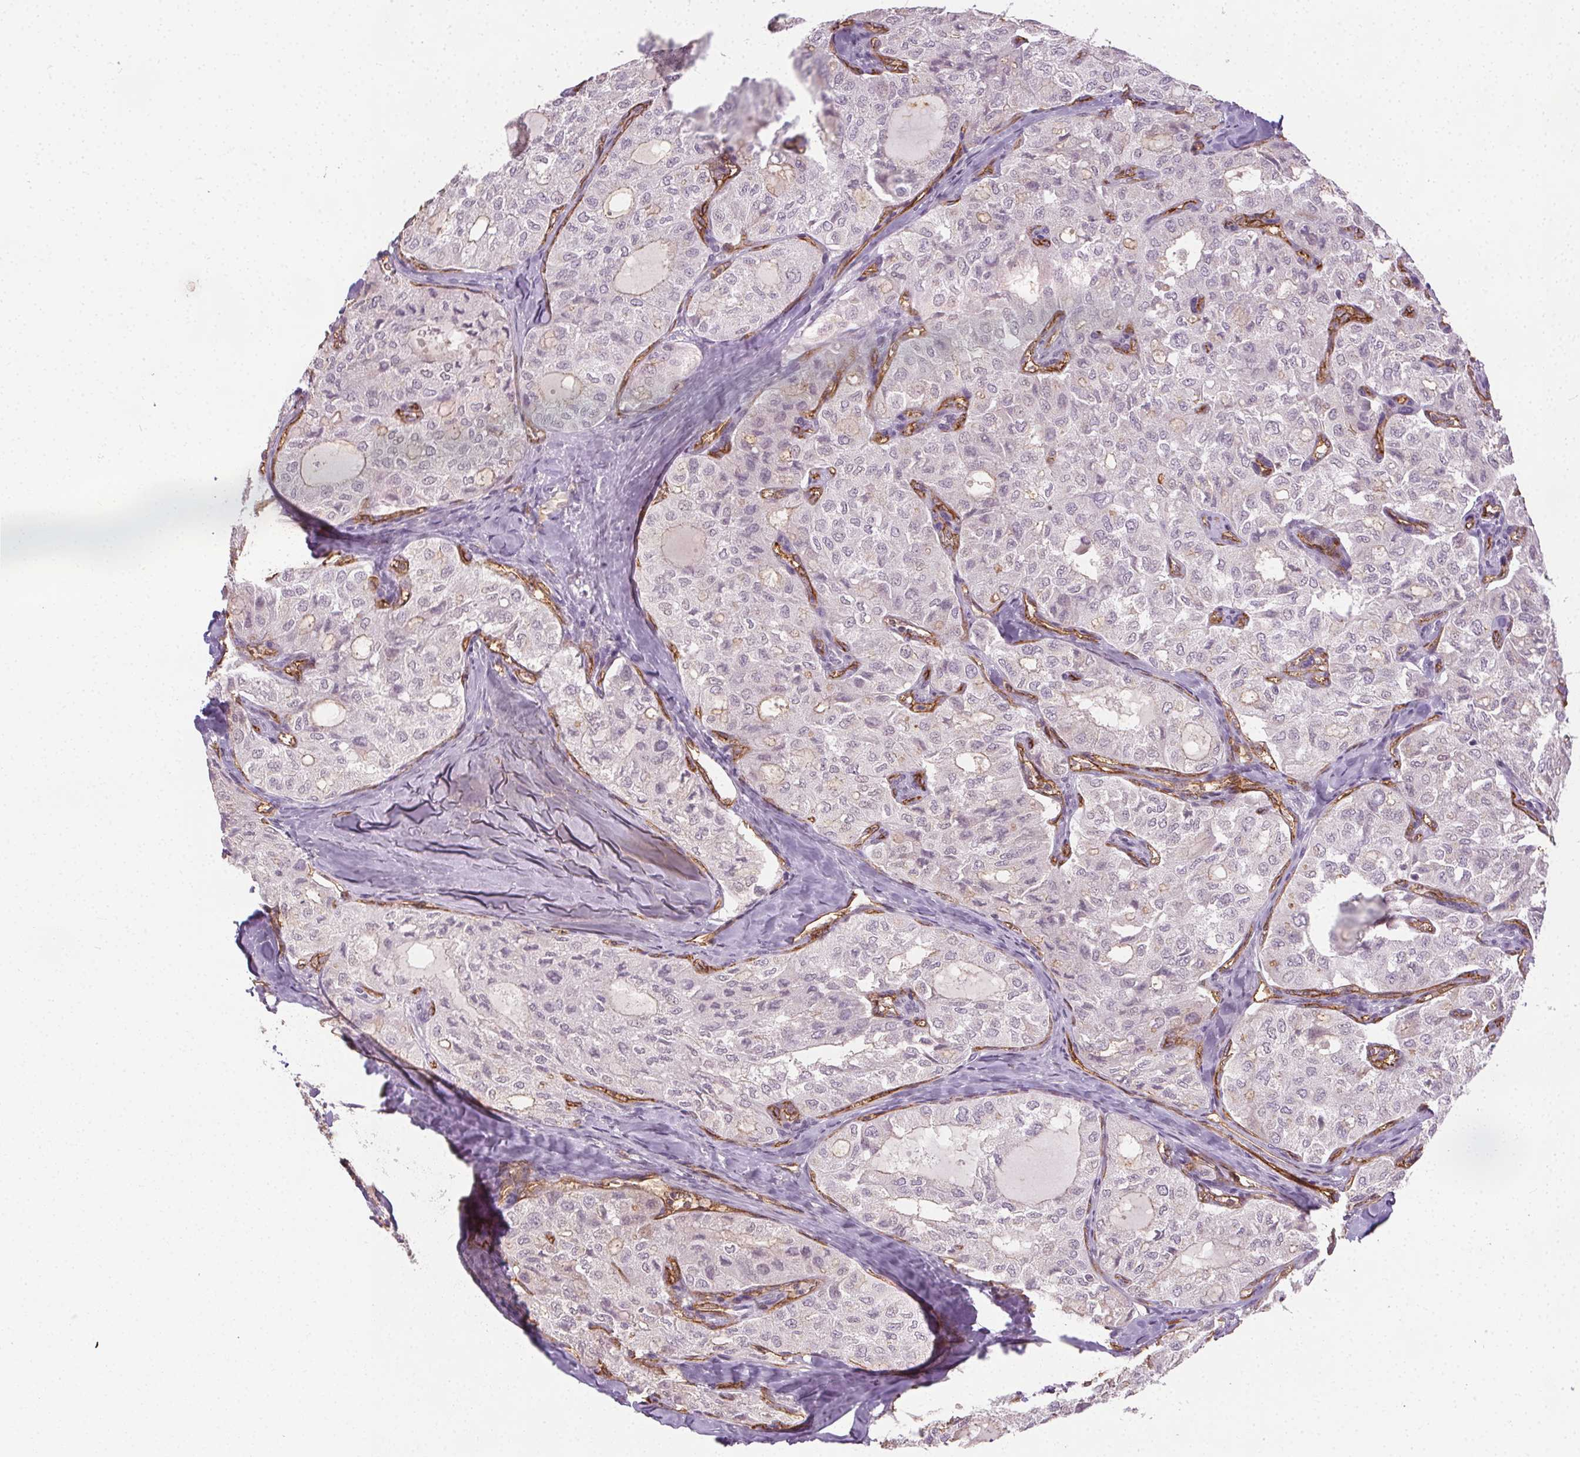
{"staining": {"intensity": "negative", "quantity": "none", "location": "none"}, "tissue": "thyroid cancer", "cell_type": "Tumor cells", "image_type": "cancer", "snomed": [{"axis": "morphology", "description": "Follicular adenoma carcinoma, NOS"}, {"axis": "topography", "description": "Thyroid gland"}], "caption": "Tumor cells are negative for protein expression in human thyroid cancer.", "gene": "PODXL", "patient": {"sex": "male", "age": 75}}